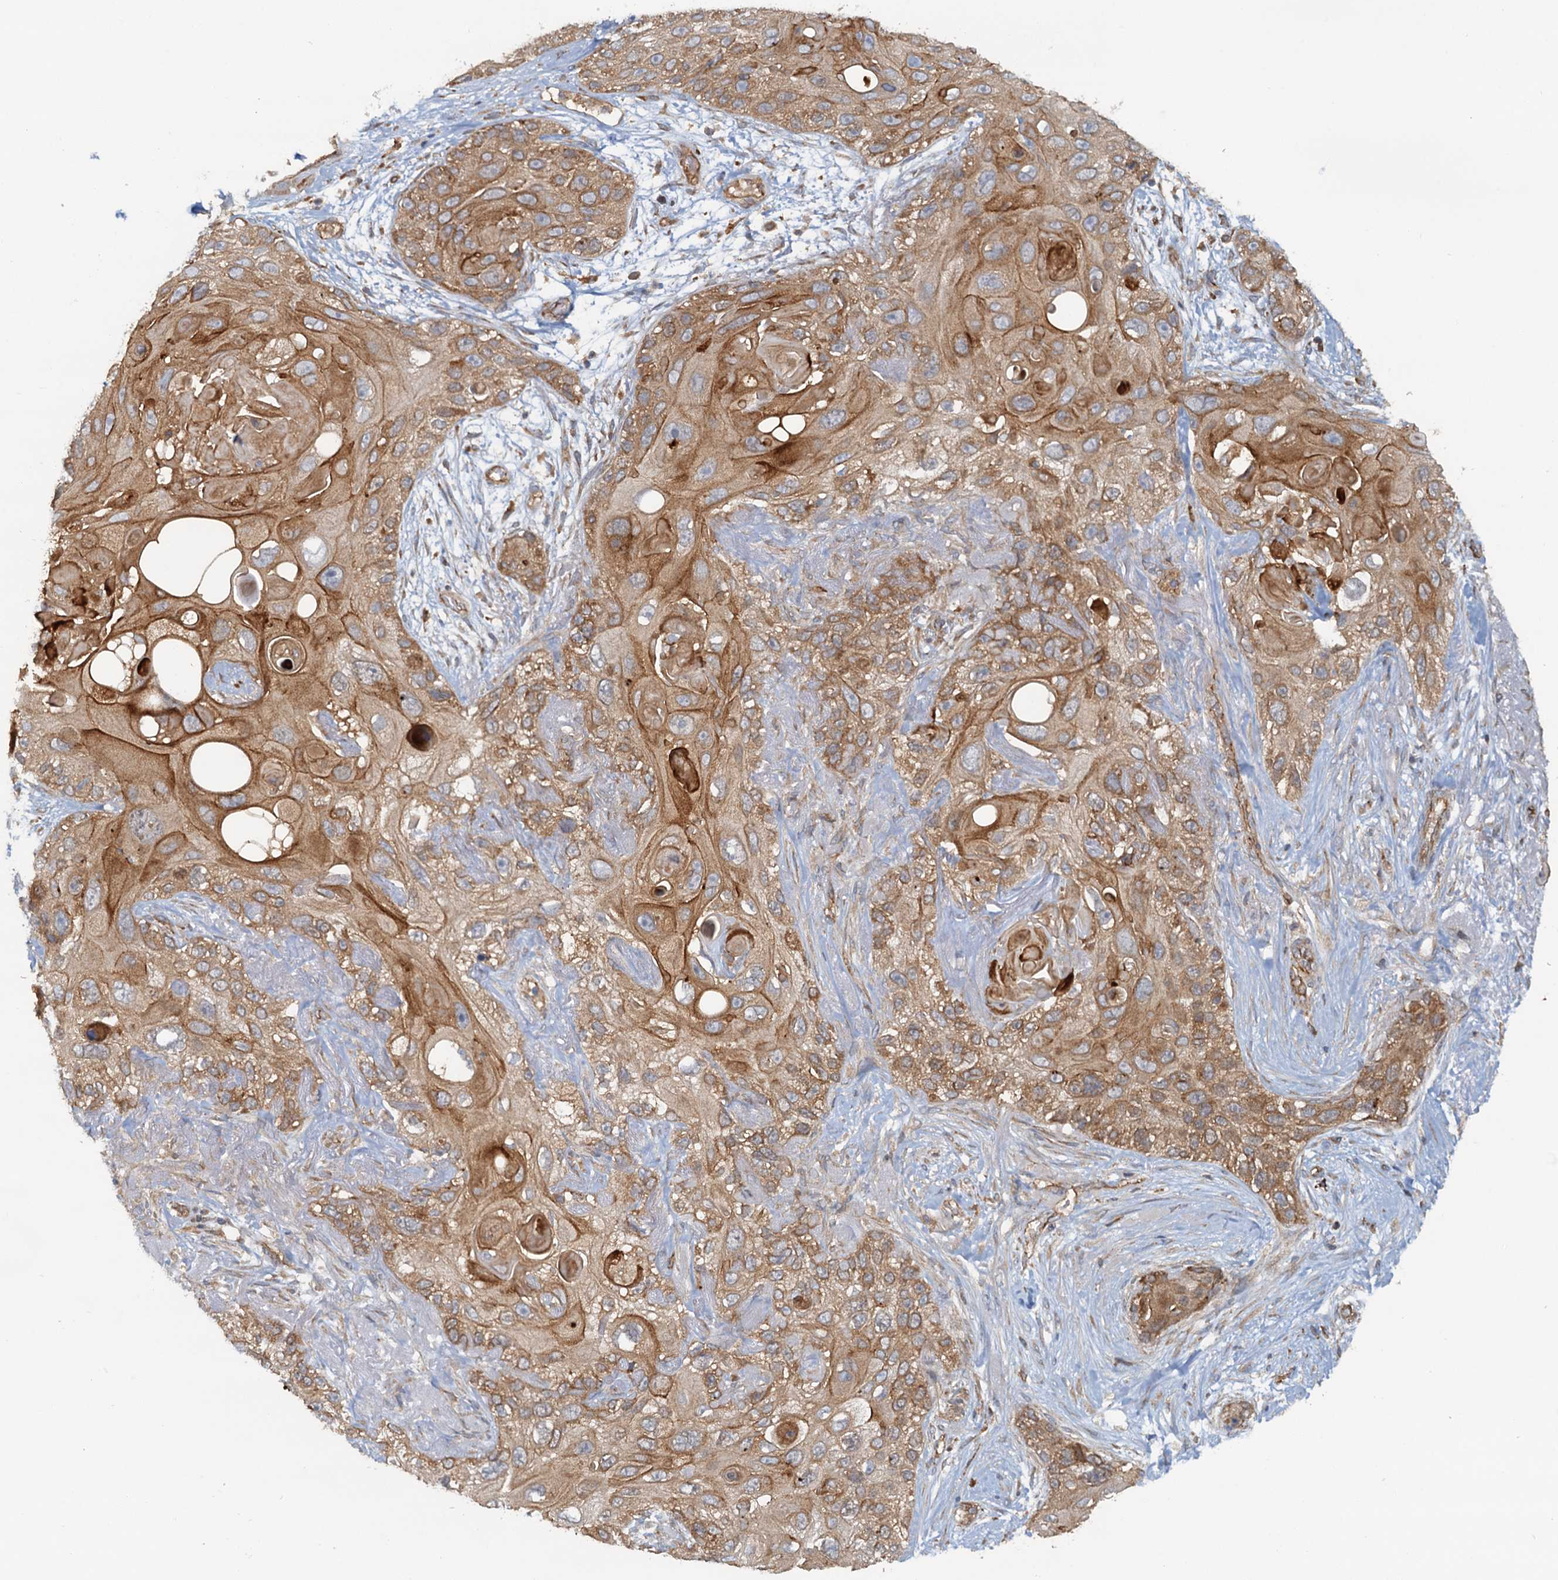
{"staining": {"intensity": "moderate", "quantity": ">75%", "location": "cytoplasmic/membranous"}, "tissue": "skin cancer", "cell_type": "Tumor cells", "image_type": "cancer", "snomed": [{"axis": "morphology", "description": "Normal tissue, NOS"}, {"axis": "morphology", "description": "Squamous cell carcinoma, NOS"}, {"axis": "topography", "description": "Skin"}], "caption": "IHC (DAB) staining of human skin cancer exhibits moderate cytoplasmic/membranous protein expression in approximately >75% of tumor cells.", "gene": "NIPAL3", "patient": {"sex": "male", "age": 72}}